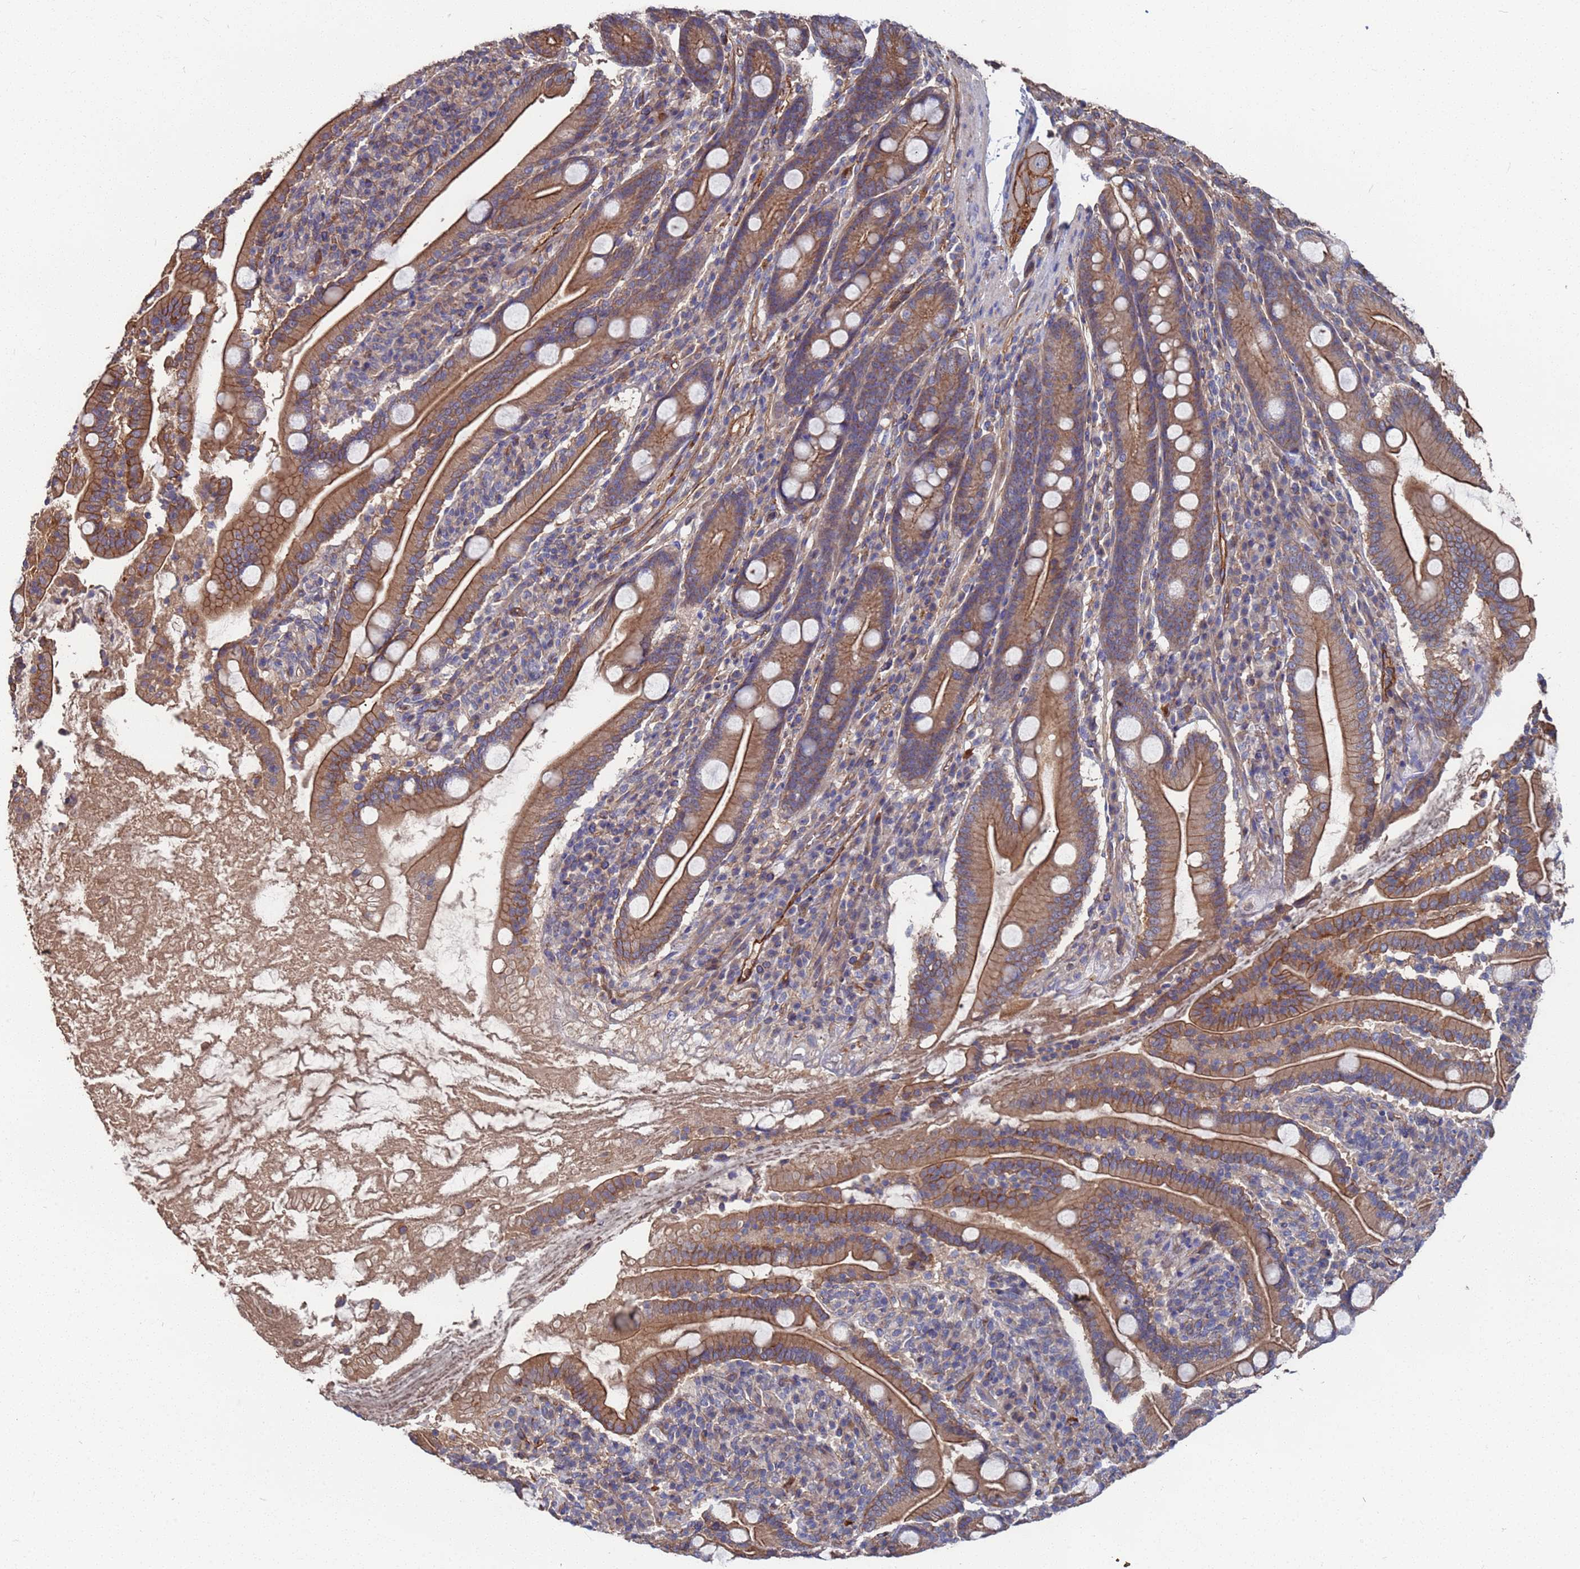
{"staining": {"intensity": "moderate", "quantity": ">75%", "location": "cytoplasmic/membranous"}, "tissue": "duodenum", "cell_type": "Glandular cells", "image_type": "normal", "snomed": [{"axis": "morphology", "description": "Normal tissue, NOS"}, {"axis": "topography", "description": "Duodenum"}], "caption": "Moderate cytoplasmic/membranous staining is appreciated in approximately >75% of glandular cells in unremarkable duodenum.", "gene": "NDUFAF6", "patient": {"sex": "male", "age": 35}}